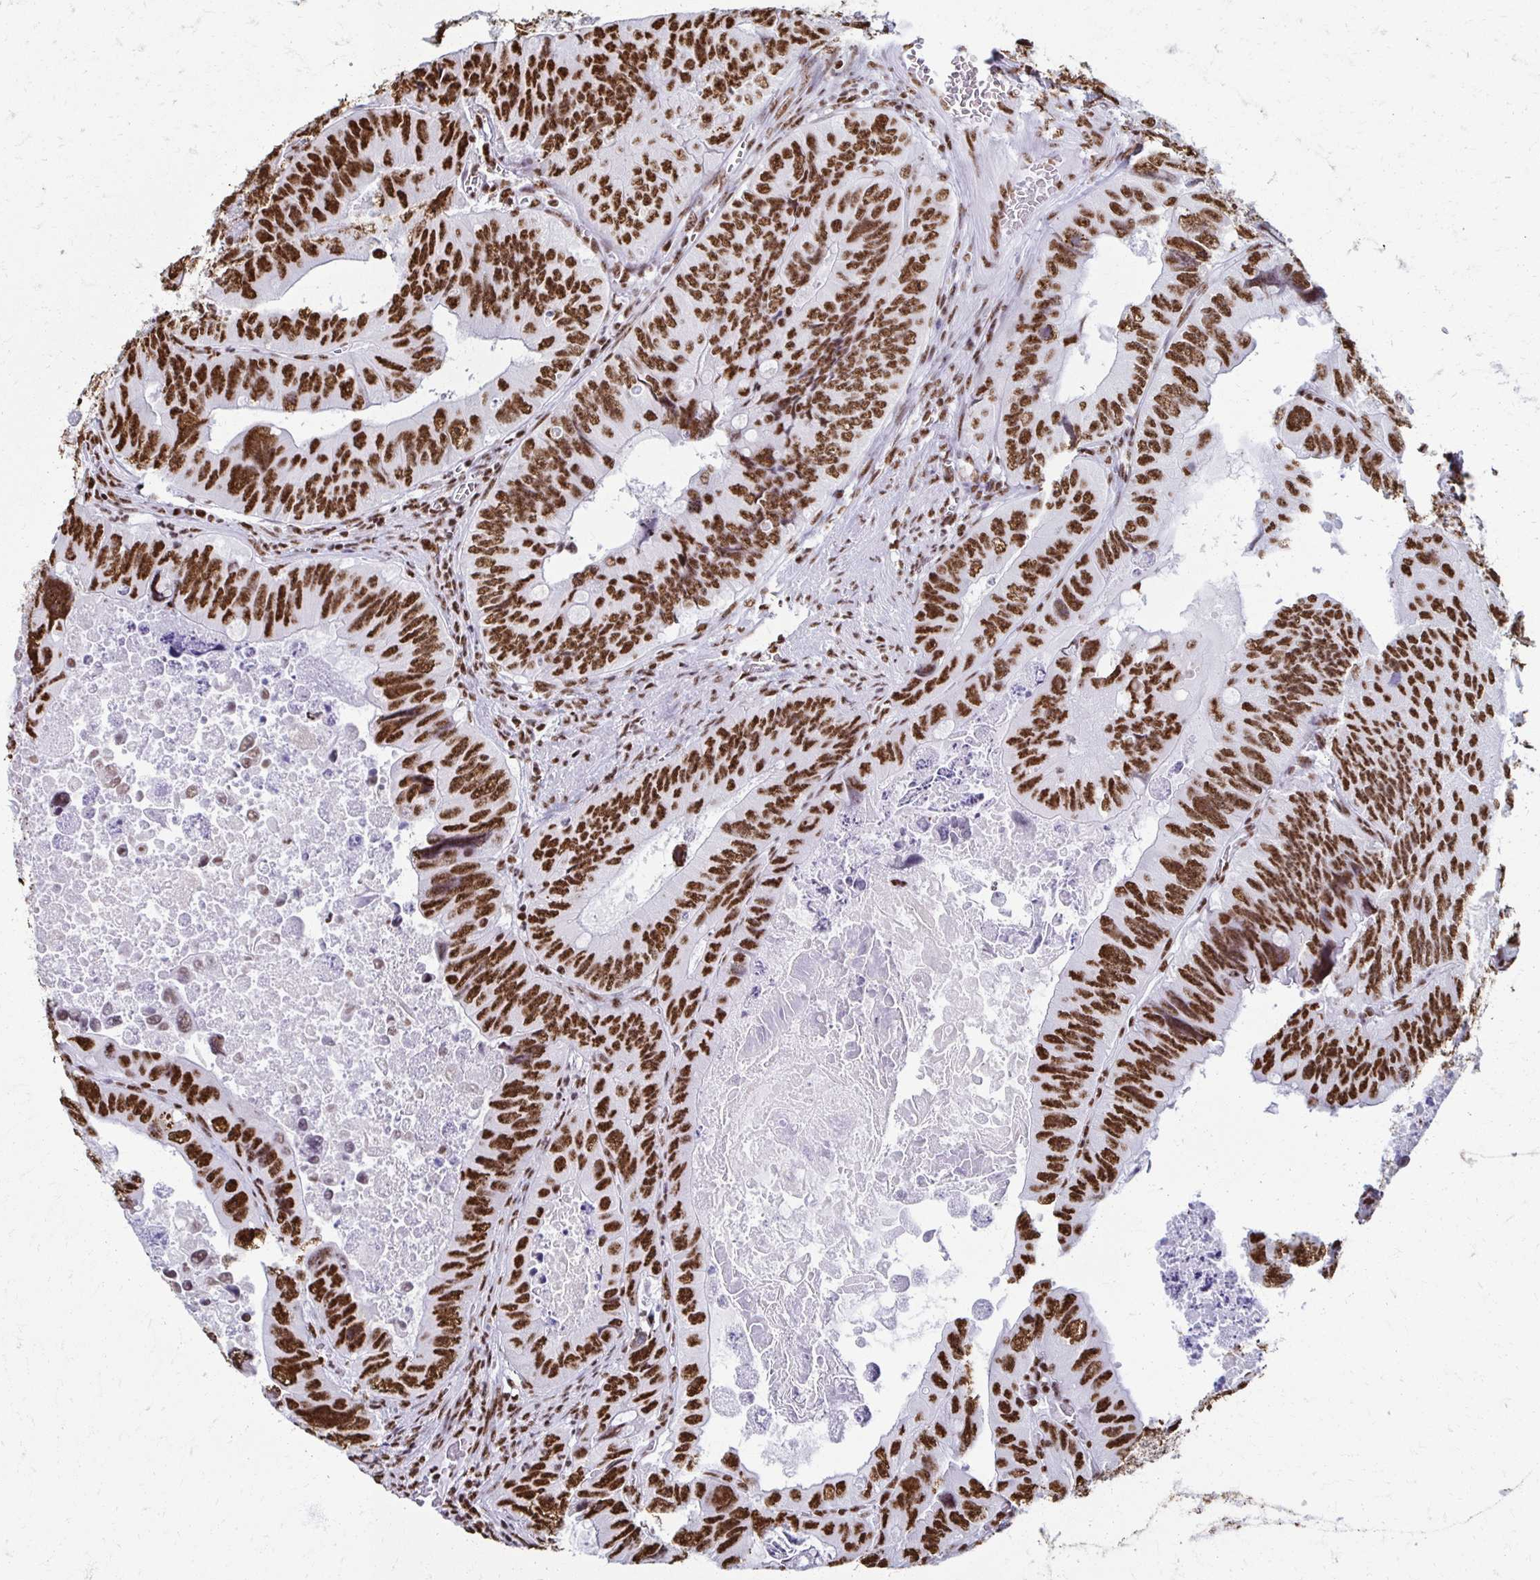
{"staining": {"intensity": "strong", "quantity": ">75%", "location": "nuclear"}, "tissue": "colorectal cancer", "cell_type": "Tumor cells", "image_type": "cancer", "snomed": [{"axis": "morphology", "description": "Adenocarcinoma, NOS"}, {"axis": "topography", "description": "Colon"}], "caption": "Strong nuclear protein staining is seen in about >75% of tumor cells in colorectal cancer (adenocarcinoma).", "gene": "NONO", "patient": {"sex": "female", "age": 84}}